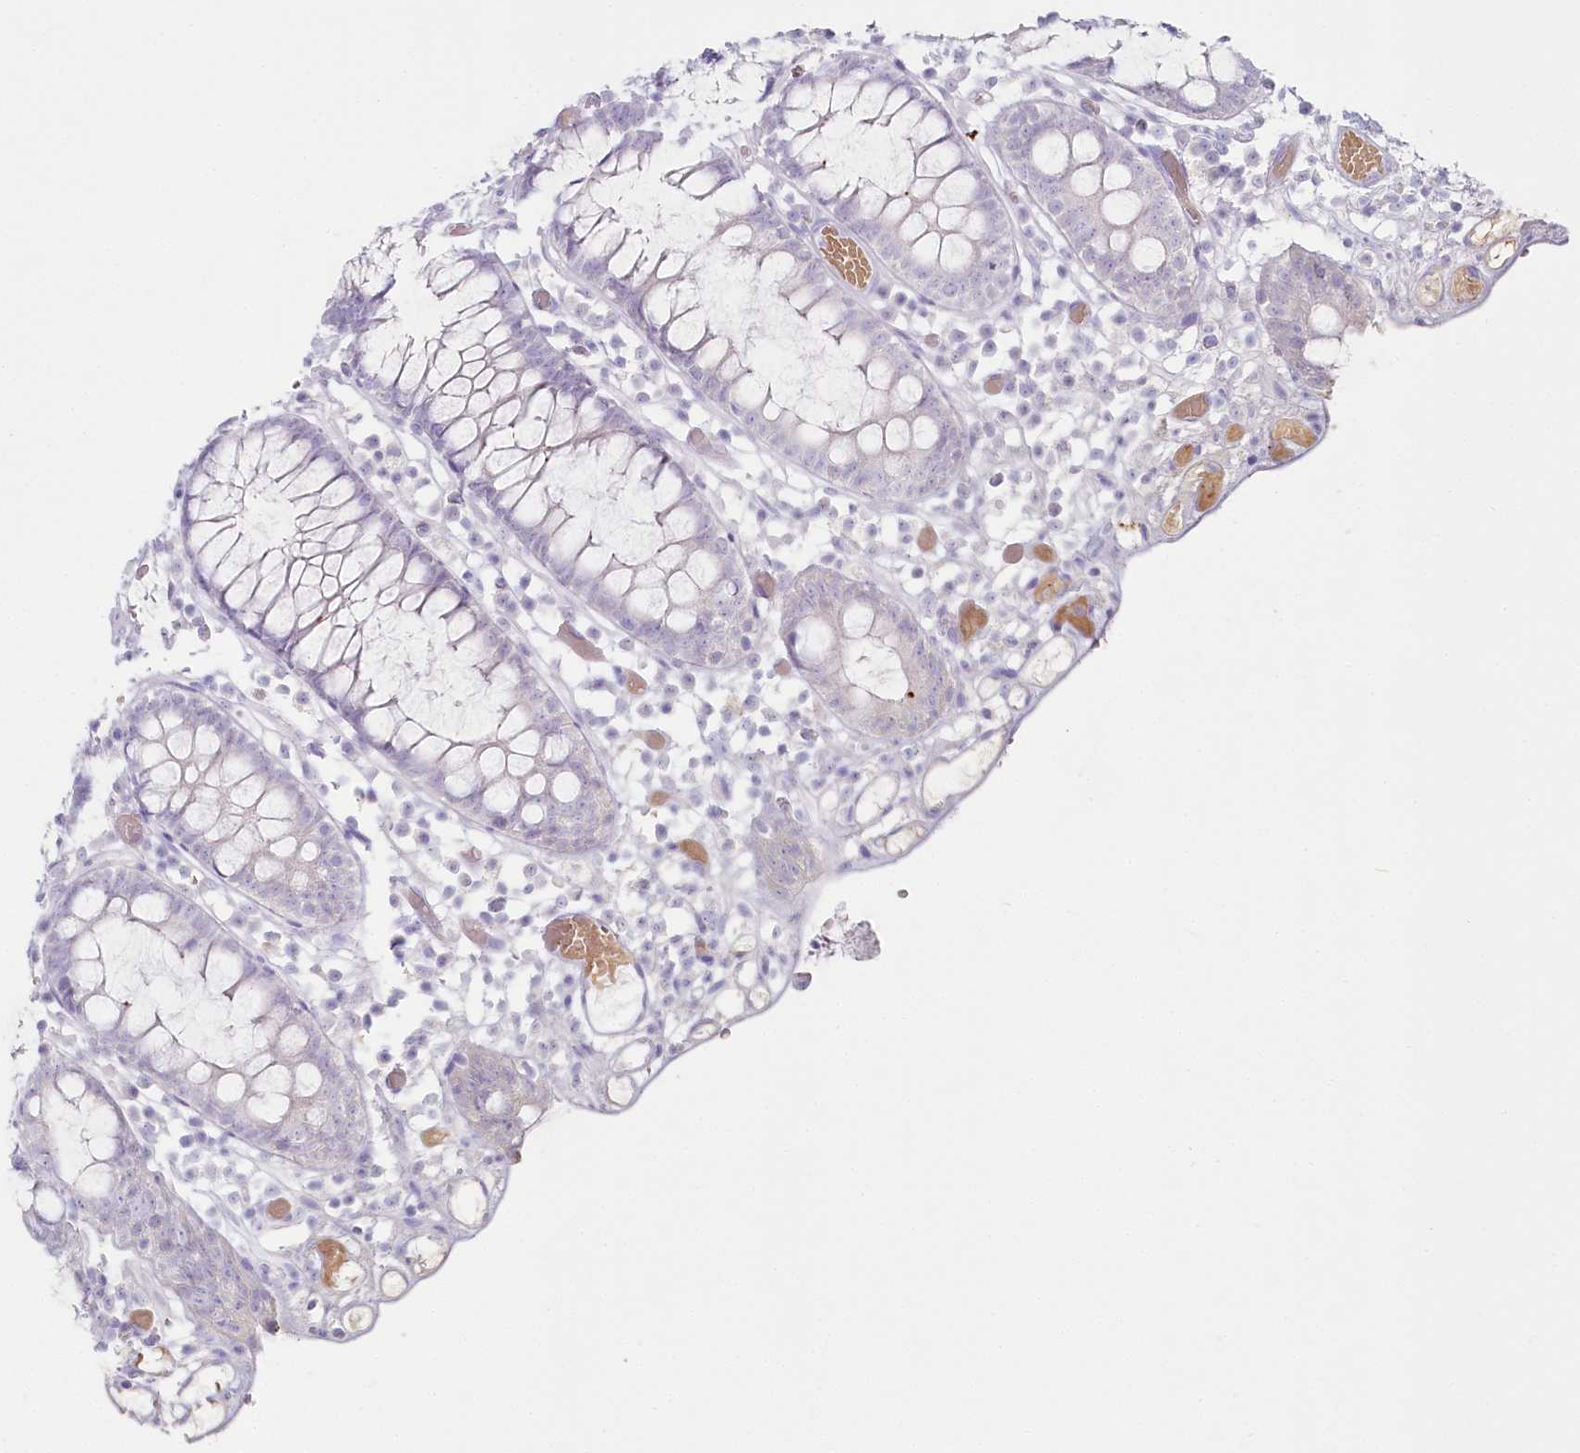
{"staining": {"intensity": "negative", "quantity": "none", "location": "none"}, "tissue": "colon", "cell_type": "Endothelial cells", "image_type": "normal", "snomed": [{"axis": "morphology", "description": "Normal tissue, NOS"}, {"axis": "topography", "description": "Colon"}], "caption": "Normal colon was stained to show a protein in brown. There is no significant staining in endothelial cells. (DAB (3,3'-diaminobenzidine) immunohistochemistry (IHC) with hematoxylin counter stain).", "gene": "IFIT5", "patient": {"sex": "male", "age": 14}}